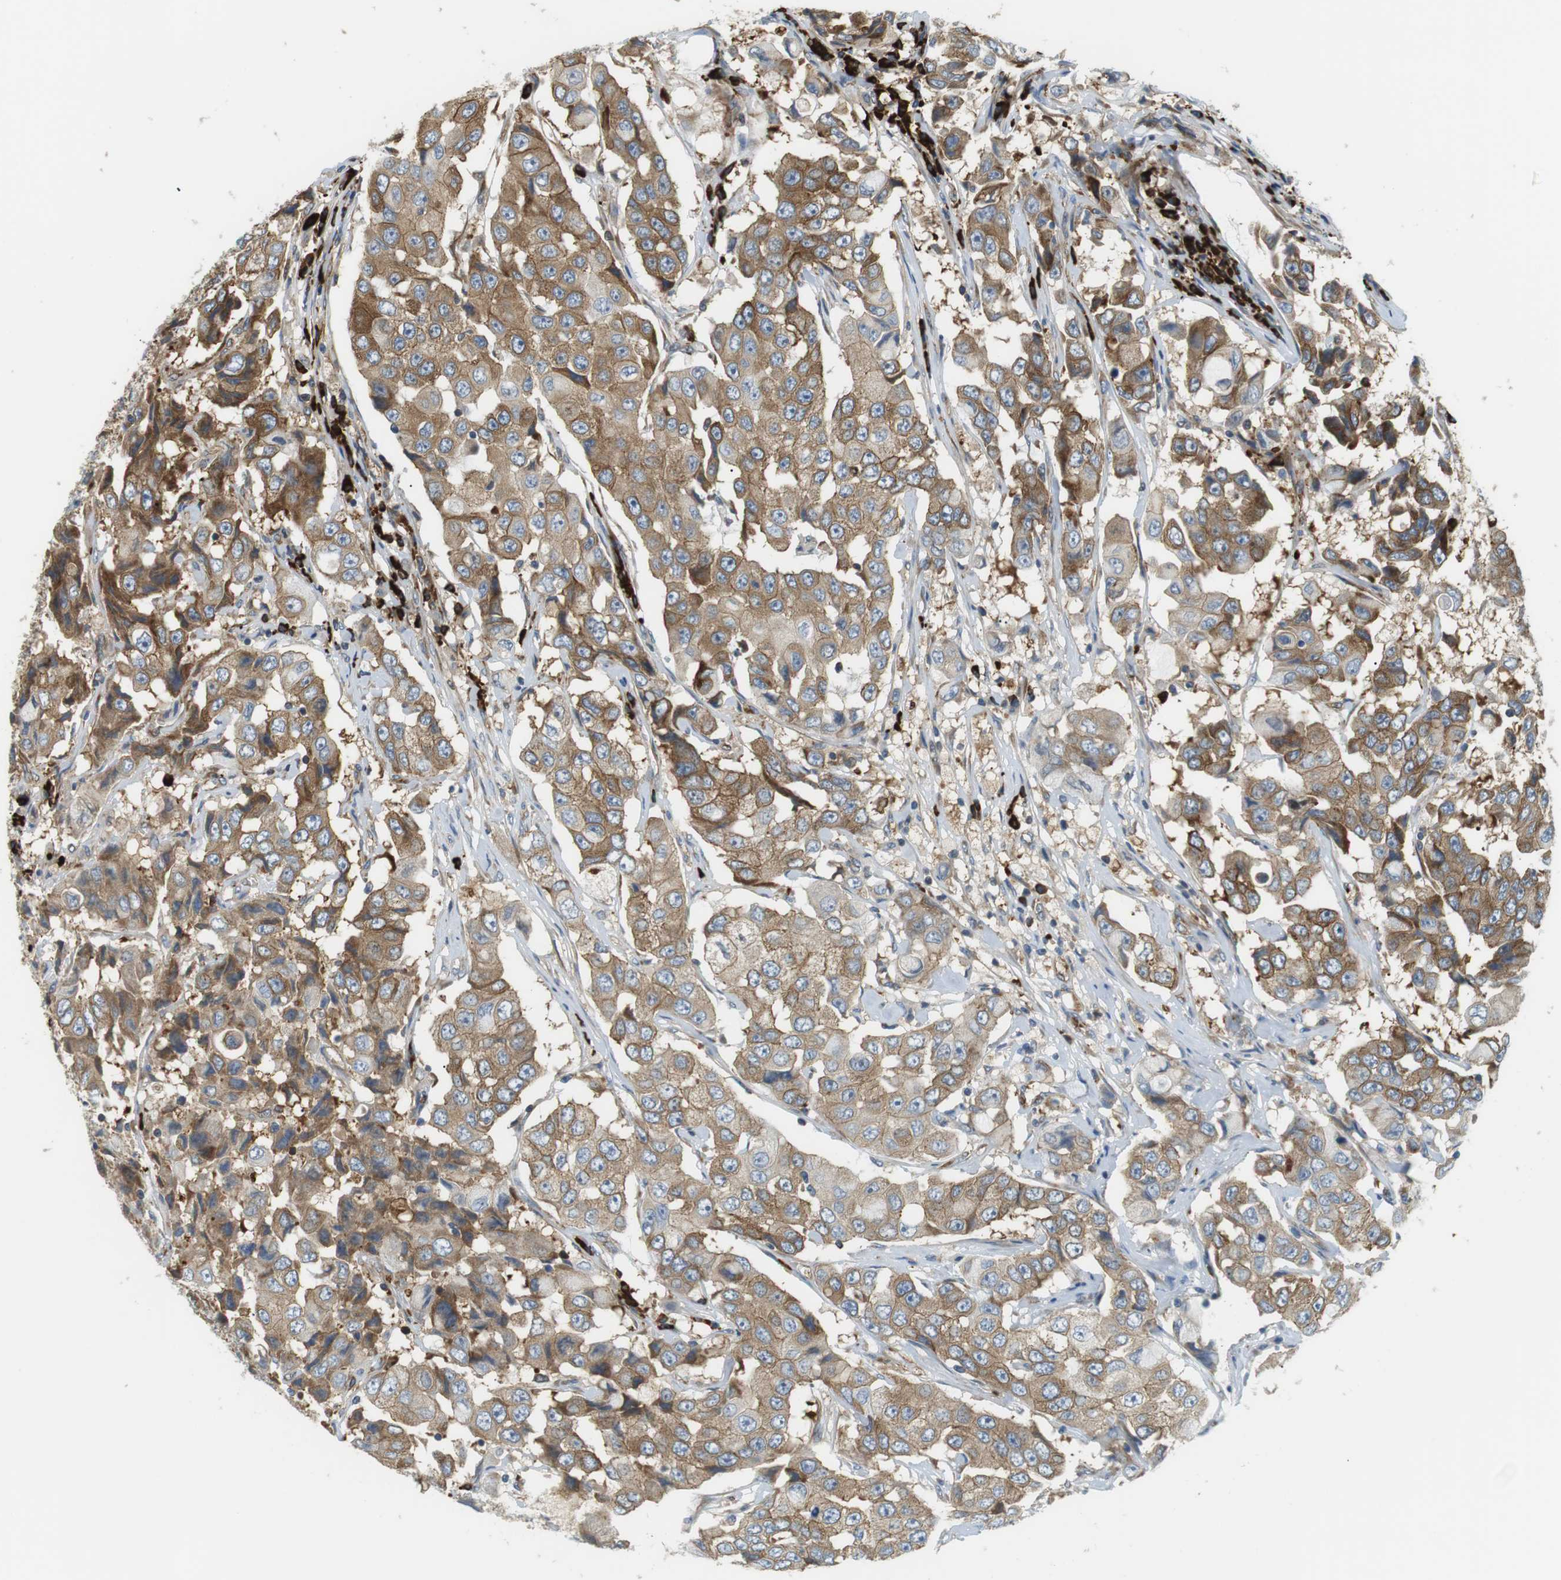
{"staining": {"intensity": "moderate", "quantity": ">75%", "location": "cytoplasmic/membranous"}, "tissue": "breast cancer", "cell_type": "Tumor cells", "image_type": "cancer", "snomed": [{"axis": "morphology", "description": "Duct carcinoma"}, {"axis": "topography", "description": "Breast"}], "caption": "This is an image of IHC staining of breast intraductal carcinoma, which shows moderate staining in the cytoplasmic/membranous of tumor cells.", "gene": "TMEM200A", "patient": {"sex": "female", "age": 27}}